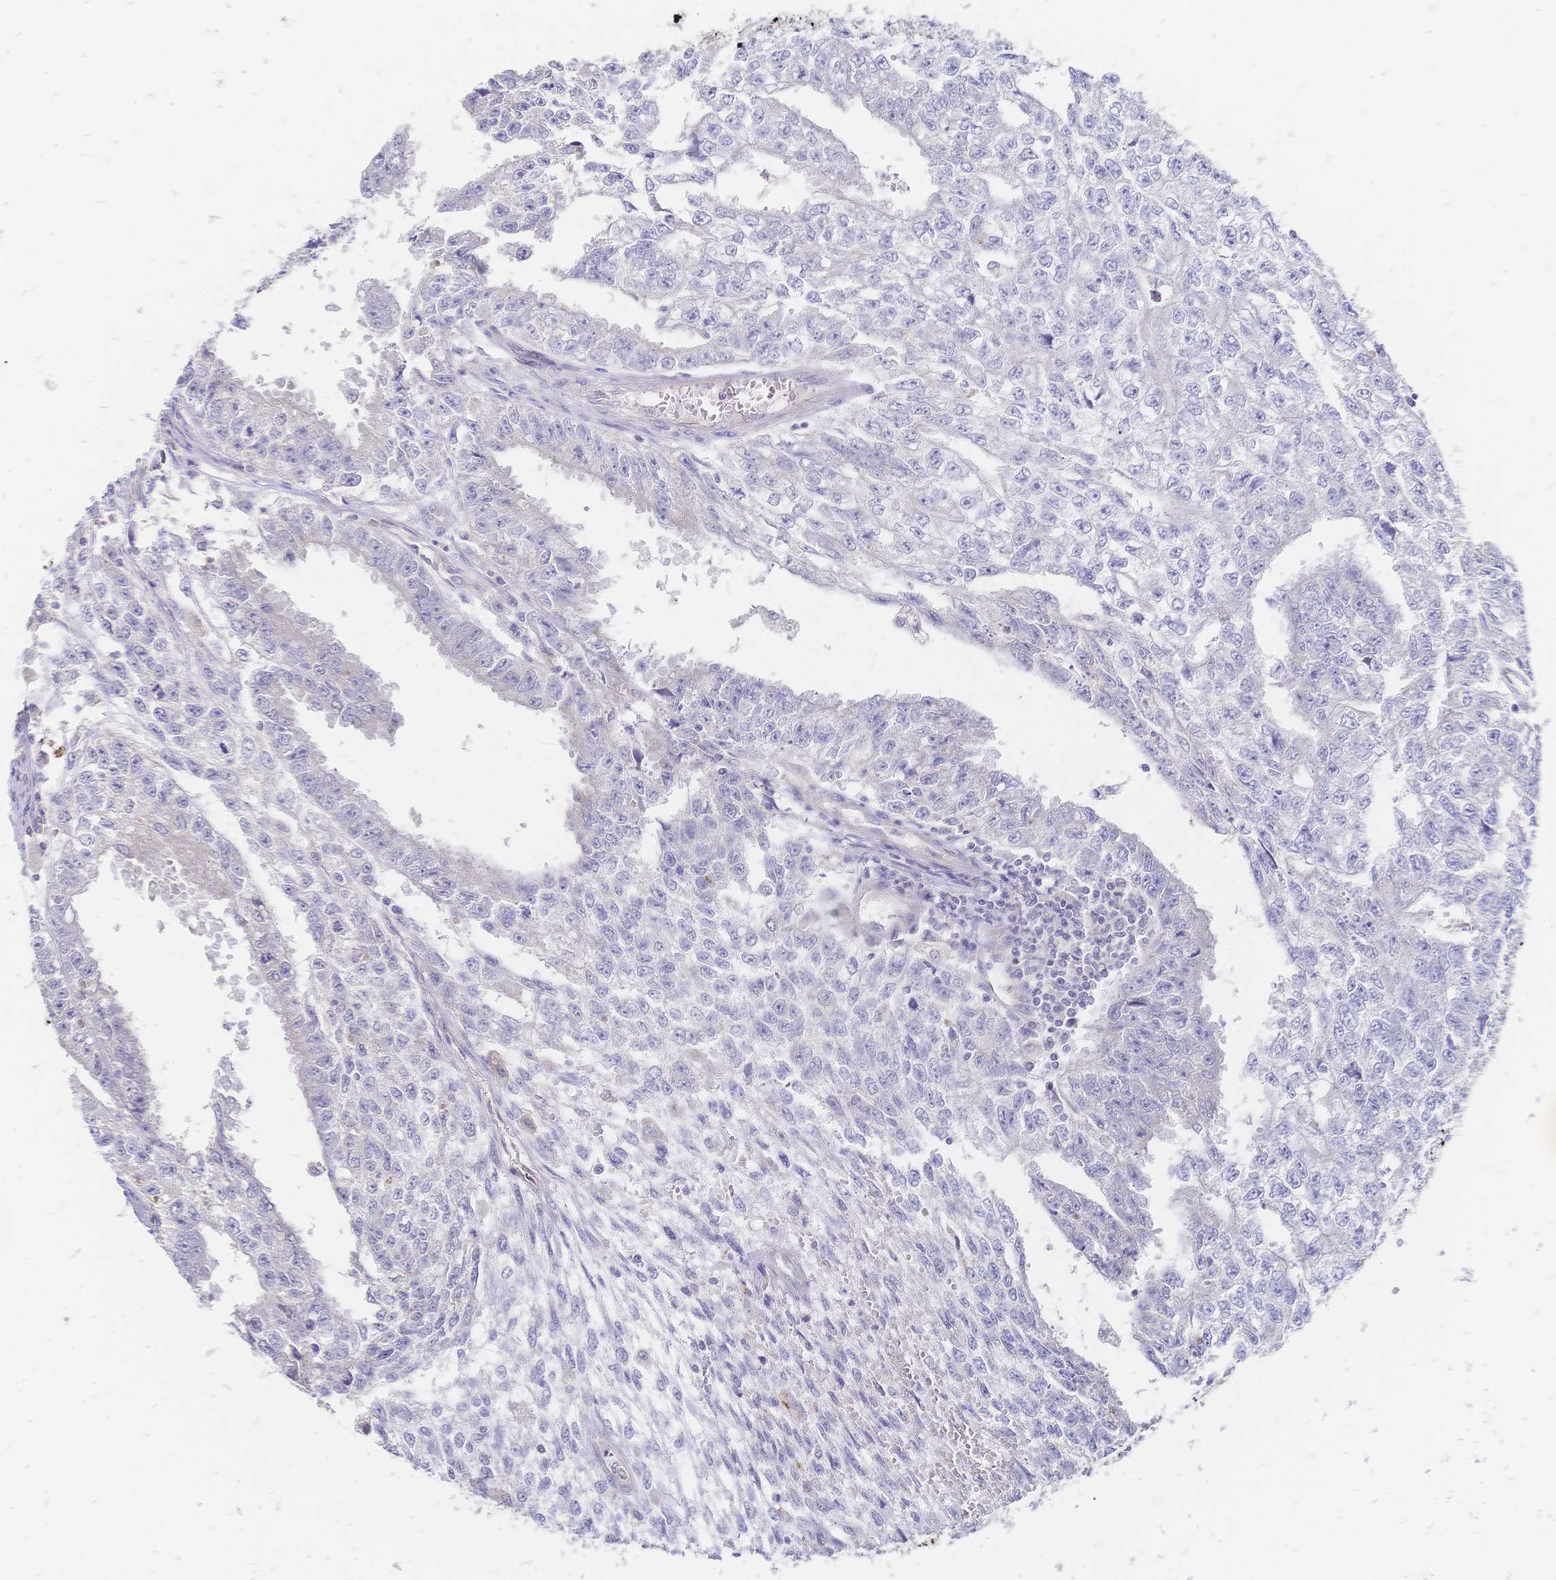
{"staining": {"intensity": "negative", "quantity": "none", "location": "none"}, "tissue": "testis cancer", "cell_type": "Tumor cells", "image_type": "cancer", "snomed": [{"axis": "morphology", "description": "Carcinoma, Embryonal, NOS"}, {"axis": "morphology", "description": "Teratoma, malignant, NOS"}, {"axis": "topography", "description": "Testis"}], "caption": "DAB (3,3'-diaminobenzidine) immunohistochemical staining of human testis cancer displays no significant staining in tumor cells.", "gene": "VWC2L", "patient": {"sex": "male", "age": 24}}